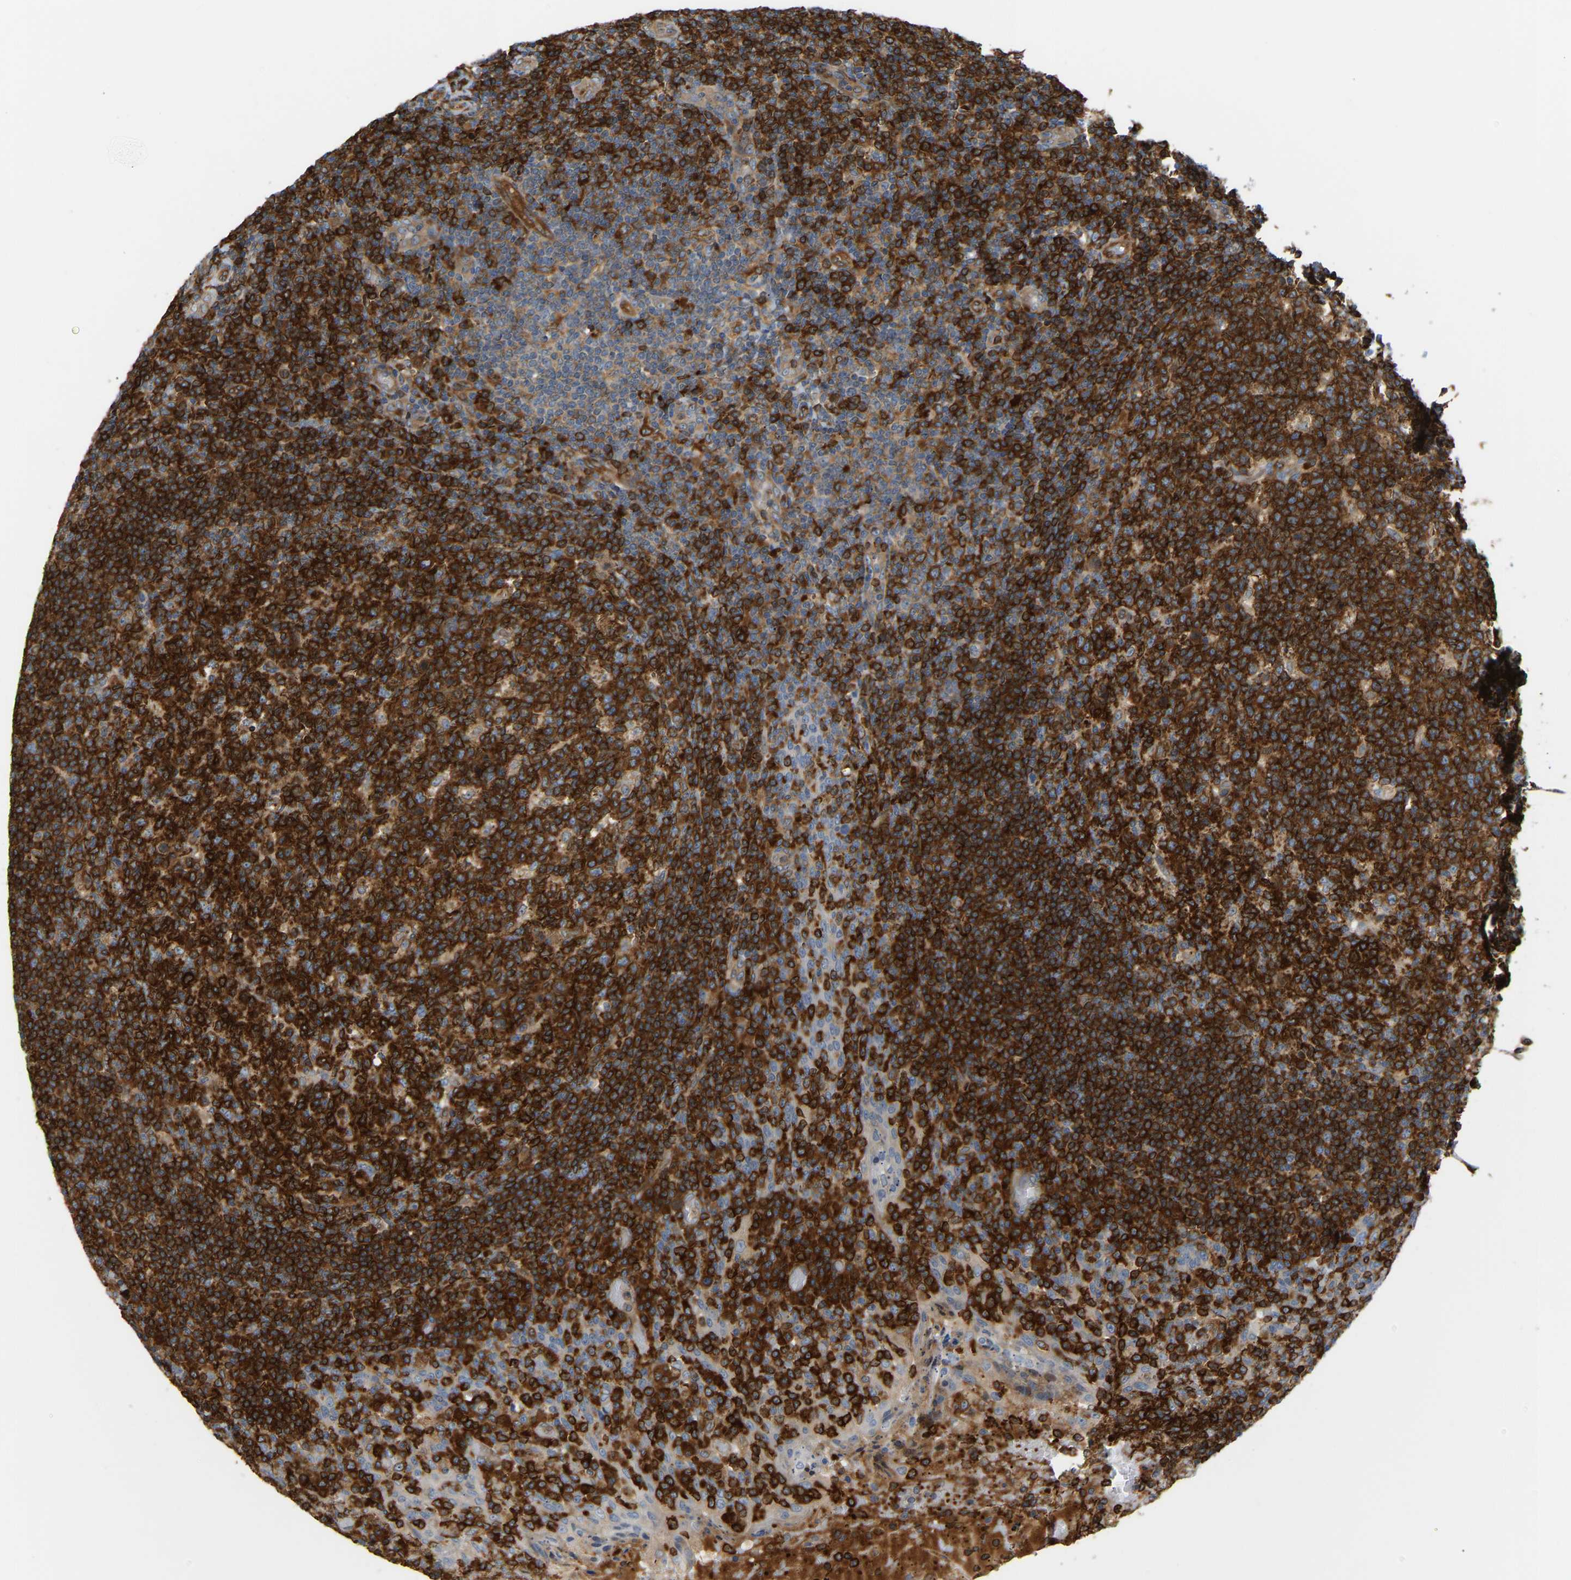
{"staining": {"intensity": "strong", "quantity": ">75%", "location": "cytoplasmic/membranous"}, "tissue": "tonsil", "cell_type": "Germinal center cells", "image_type": "normal", "snomed": [{"axis": "morphology", "description": "Normal tissue, NOS"}, {"axis": "topography", "description": "Tonsil"}], "caption": "Protein expression analysis of unremarkable human tonsil reveals strong cytoplasmic/membranous positivity in approximately >75% of germinal center cells. Using DAB (brown) and hematoxylin (blue) stains, captured at high magnification using brightfield microscopy.", "gene": "PLCG2", "patient": {"sex": "female", "age": 19}}